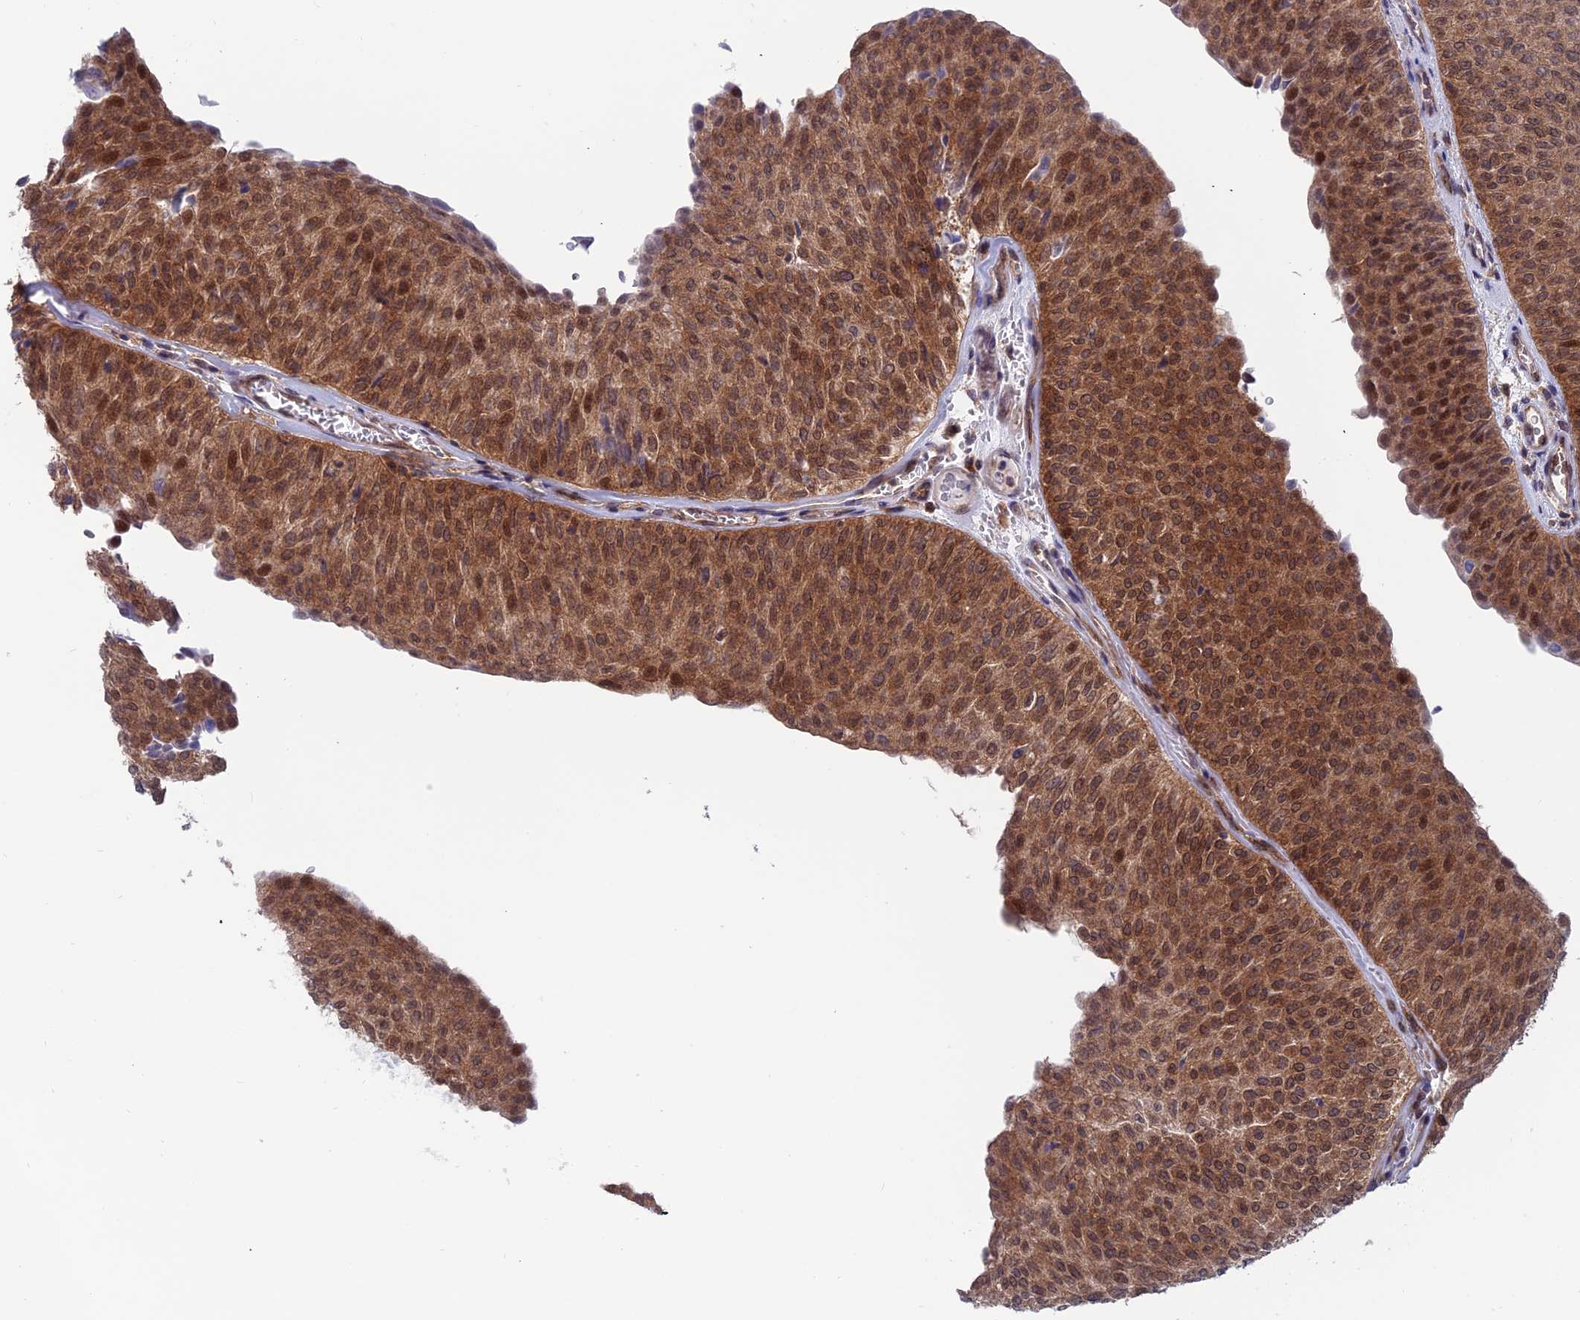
{"staining": {"intensity": "moderate", "quantity": ">75%", "location": "cytoplasmic/membranous,nuclear"}, "tissue": "urothelial cancer", "cell_type": "Tumor cells", "image_type": "cancer", "snomed": [{"axis": "morphology", "description": "Urothelial carcinoma, Low grade"}, {"axis": "topography", "description": "Urinary bladder"}], "caption": "Immunohistochemical staining of low-grade urothelial carcinoma shows moderate cytoplasmic/membranous and nuclear protein staining in about >75% of tumor cells.", "gene": "IGBP1", "patient": {"sex": "male", "age": 78}}